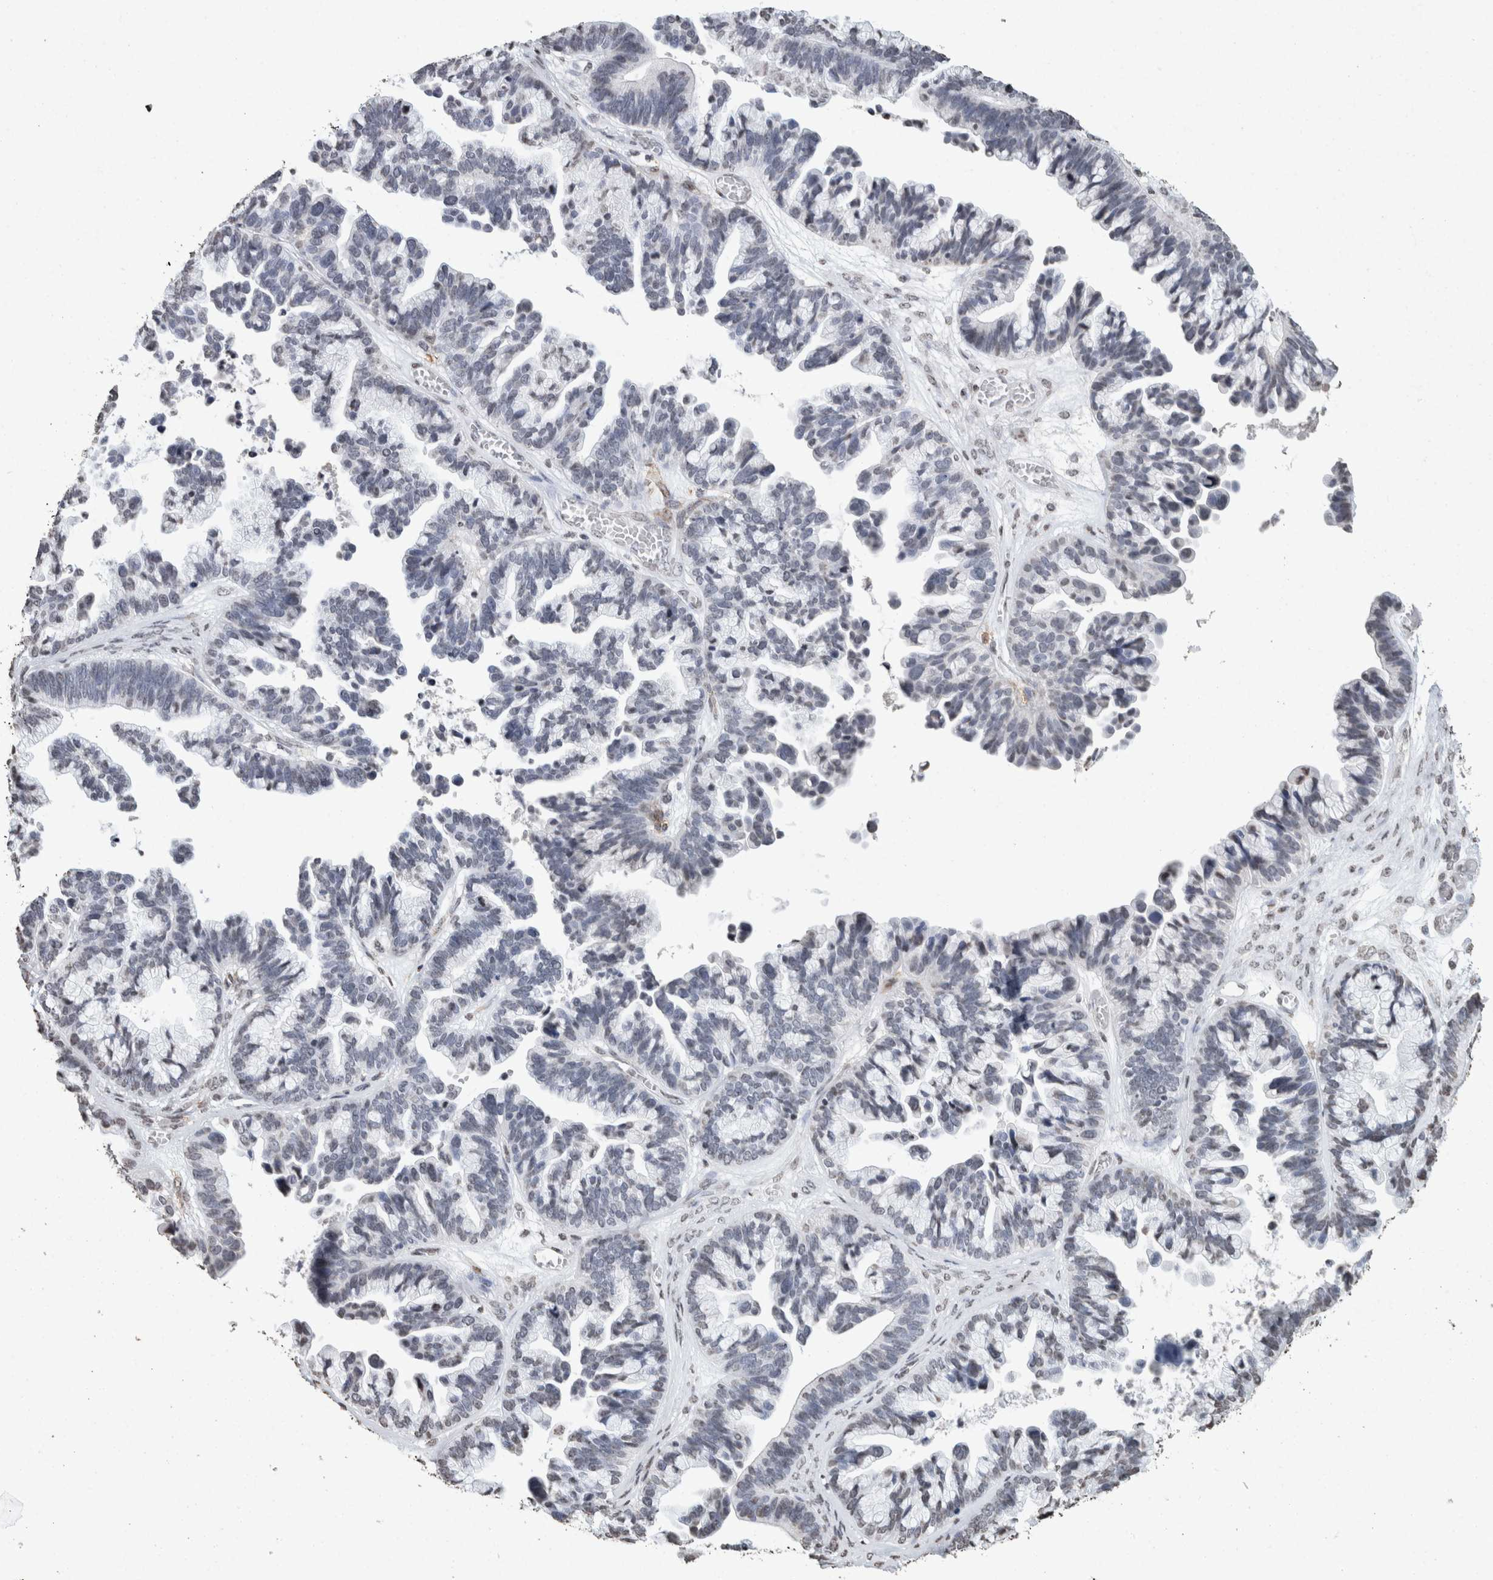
{"staining": {"intensity": "negative", "quantity": "none", "location": "none"}, "tissue": "ovarian cancer", "cell_type": "Tumor cells", "image_type": "cancer", "snomed": [{"axis": "morphology", "description": "Cystadenocarcinoma, serous, NOS"}, {"axis": "topography", "description": "Ovary"}], "caption": "The photomicrograph demonstrates no staining of tumor cells in serous cystadenocarcinoma (ovarian).", "gene": "CNTN1", "patient": {"sex": "female", "age": 56}}